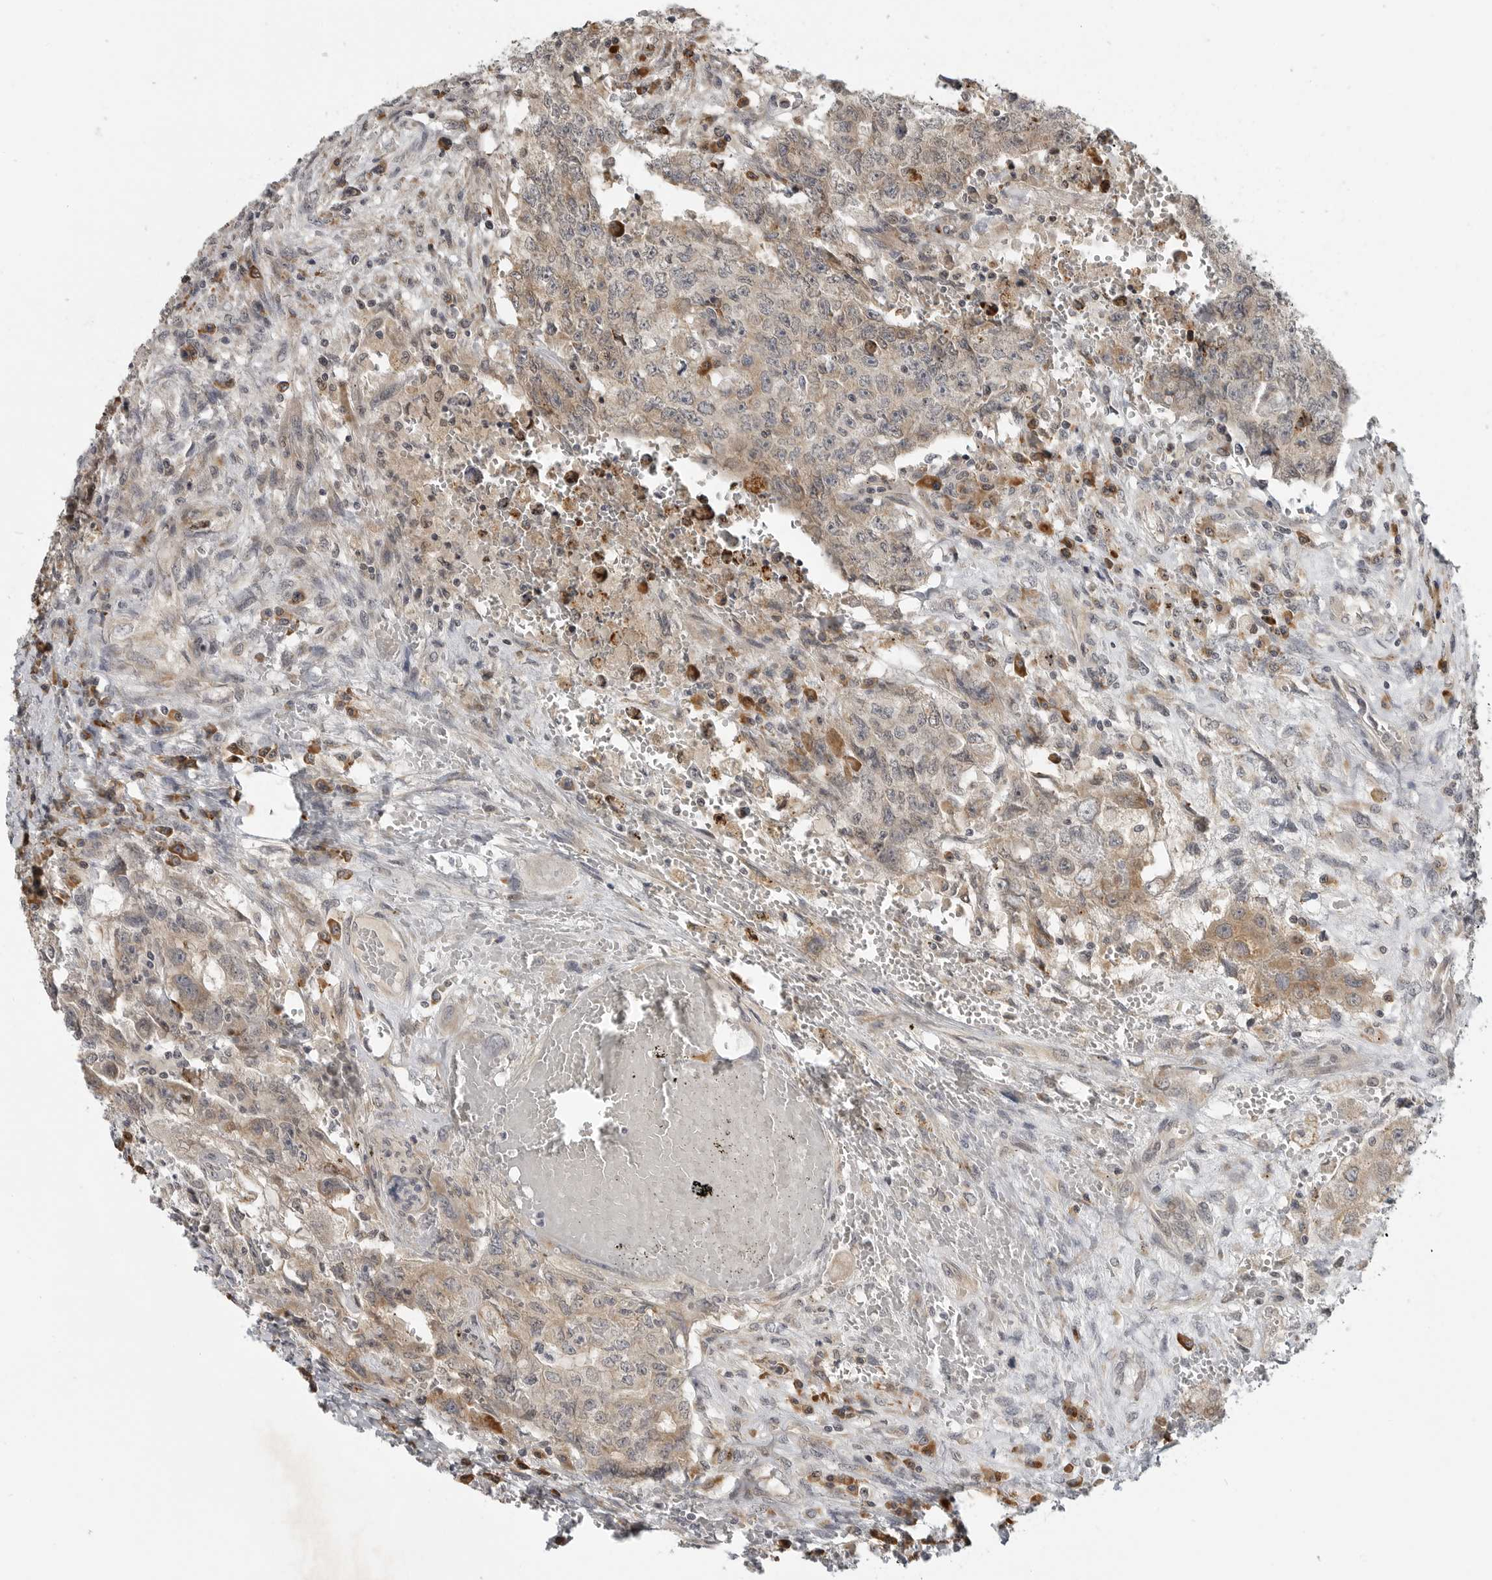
{"staining": {"intensity": "weak", "quantity": "25%-75%", "location": "cytoplasmic/membranous"}, "tissue": "testis cancer", "cell_type": "Tumor cells", "image_type": "cancer", "snomed": [{"axis": "morphology", "description": "Carcinoma, Embryonal, NOS"}, {"axis": "topography", "description": "Testis"}], "caption": "An image showing weak cytoplasmic/membranous expression in approximately 25%-75% of tumor cells in testis cancer, as visualized by brown immunohistochemical staining.", "gene": "CEP295NL", "patient": {"sex": "male", "age": 26}}